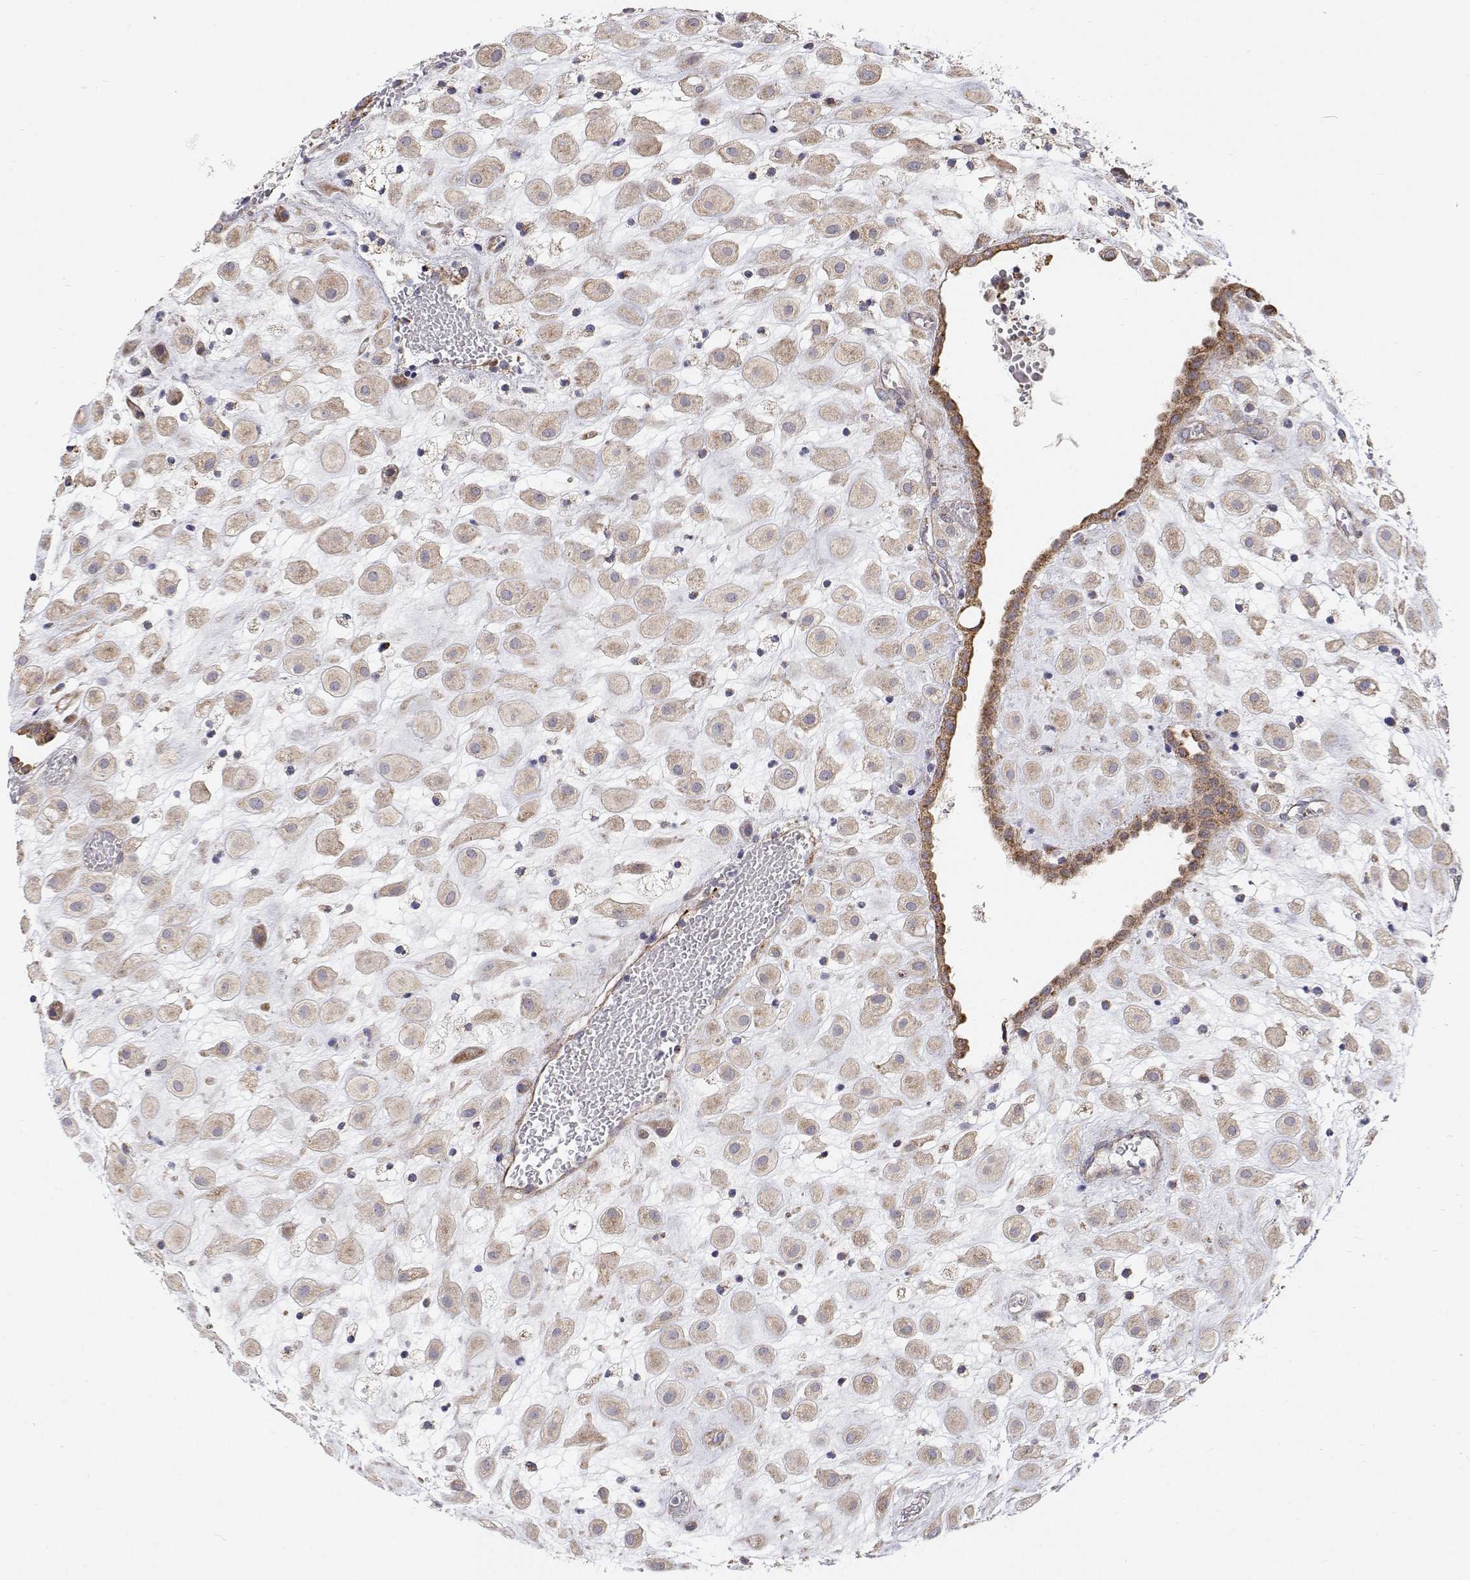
{"staining": {"intensity": "weak", "quantity": ">75%", "location": "cytoplasmic/membranous"}, "tissue": "placenta", "cell_type": "Decidual cells", "image_type": "normal", "snomed": [{"axis": "morphology", "description": "Normal tissue, NOS"}, {"axis": "topography", "description": "Placenta"}], "caption": "A photomicrograph of human placenta stained for a protein shows weak cytoplasmic/membranous brown staining in decidual cells. (brown staining indicates protein expression, while blue staining denotes nuclei).", "gene": "SPICE1", "patient": {"sex": "female", "age": 24}}